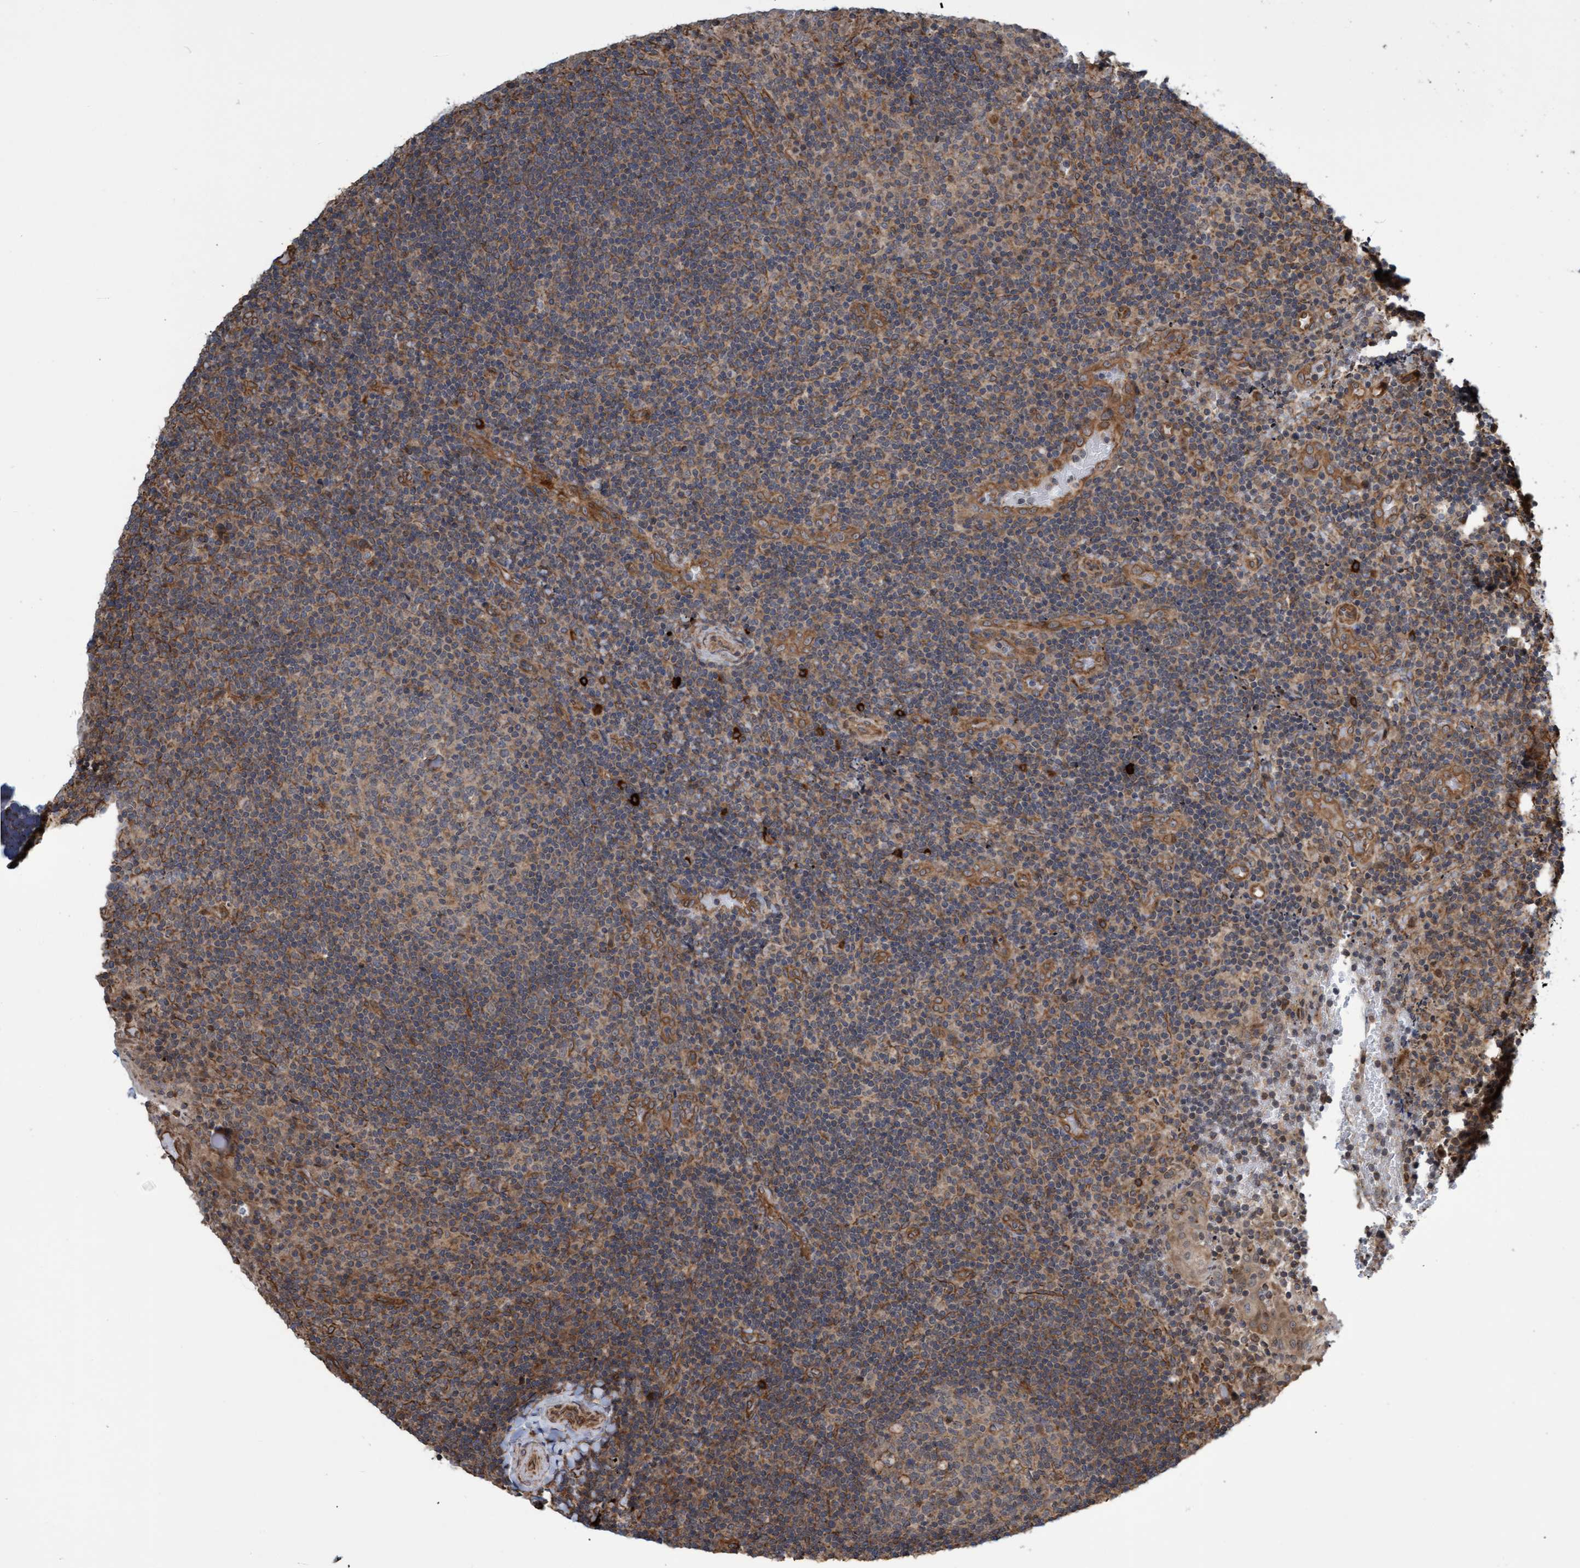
{"staining": {"intensity": "weak", "quantity": ">75%", "location": "cytoplasmic/membranous"}, "tissue": "lymphoma", "cell_type": "Tumor cells", "image_type": "cancer", "snomed": [{"axis": "morphology", "description": "Malignant lymphoma, non-Hodgkin's type, High grade"}, {"axis": "topography", "description": "Tonsil"}], "caption": "There is low levels of weak cytoplasmic/membranous expression in tumor cells of lymphoma, as demonstrated by immunohistochemical staining (brown color).", "gene": "TNFRSF10B", "patient": {"sex": "female", "age": 36}}